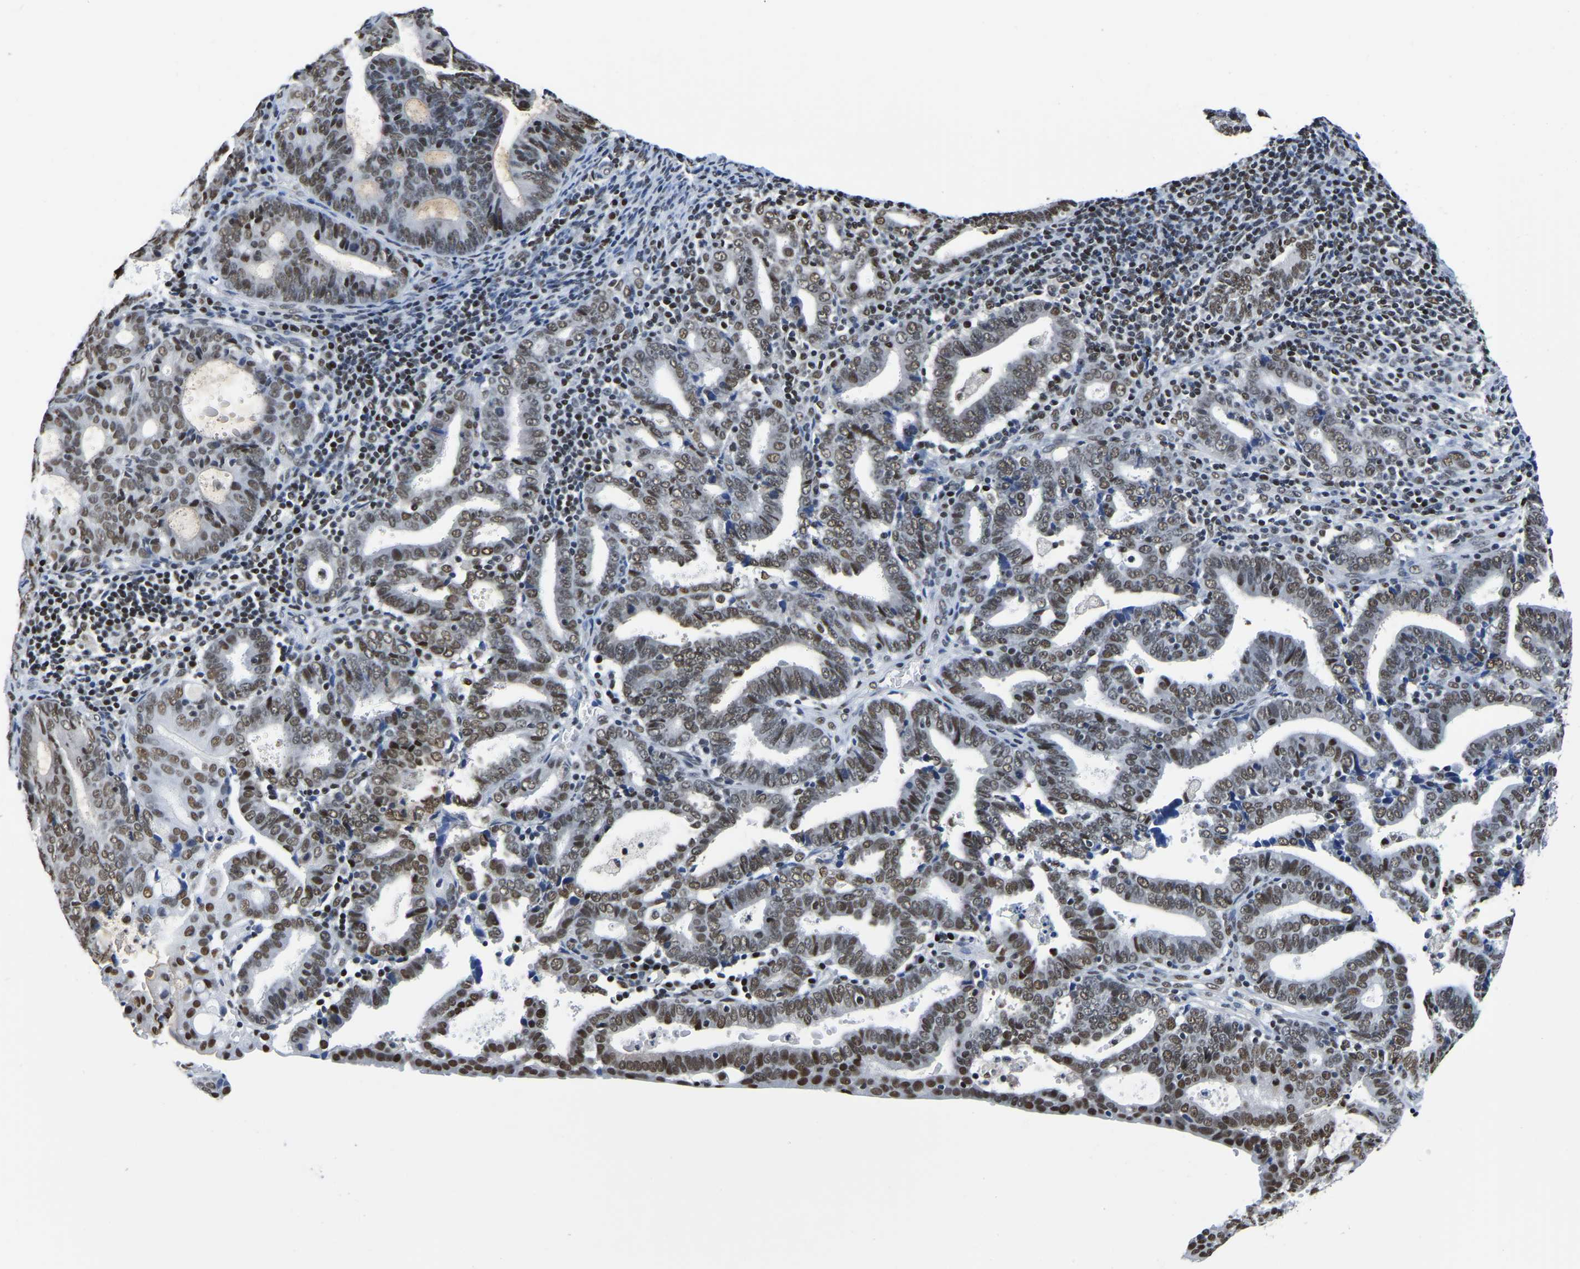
{"staining": {"intensity": "moderate", "quantity": ">75%", "location": "nuclear"}, "tissue": "endometrial cancer", "cell_type": "Tumor cells", "image_type": "cancer", "snomed": [{"axis": "morphology", "description": "Adenocarcinoma, NOS"}, {"axis": "topography", "description": "Uterus"}], "caption": "DAB immunohistochemical staining of human endometrial adenocarcinoma reveals moderate nuclear protein positivity in about >75% of tumor cells. The staining was performed using DAB (3,3'-diaminobenzidine) to visualize the protein expression in brown, while the nuclei were stained in blue with hematoxylin (Magnification: 20x).", "gene": "UBA1", "patient": {"sex": "female", "age": 83}}